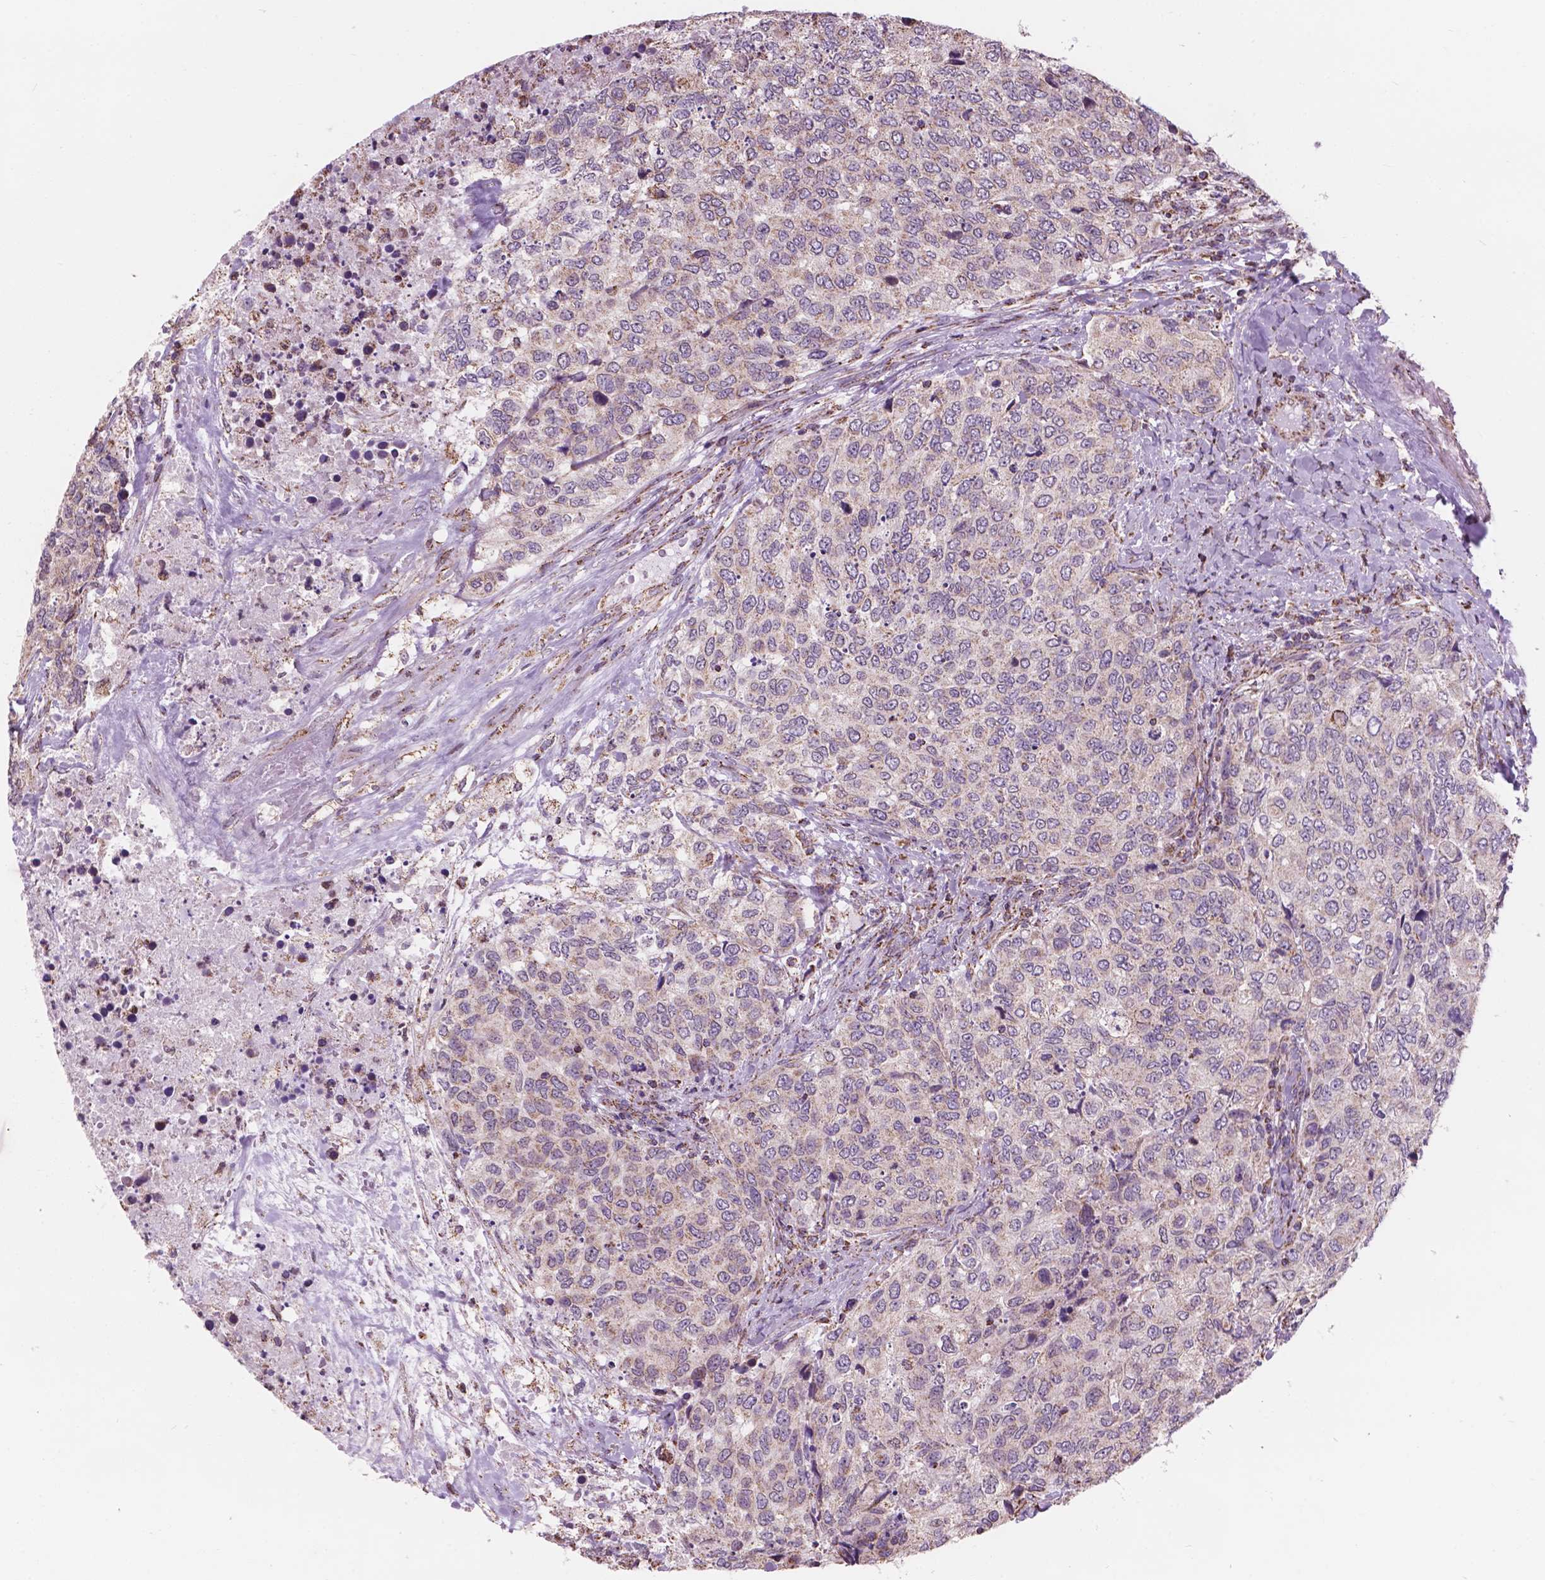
{"staining": {"intensity": "weak", "quantity": "25%-75%", "location": "cytoplasmic/membranous"}, "tissue": "urothelial cancer", "cell_type": "Tumor cells", "image_type": "cancer", "snomed": [{"axis": "morphology", "description": "Urothelial carcinoma, High grade"}, {"axis": "topography", "description": "Urinary bladder"}], "caption": "Weak cytoplasmic/membranous positivity for a protein is present in approximately 25%-75% of tumor cells of urothelial cancer using immunohistochemistry.", "gene": "SCOC", "patient": {"sex": "female", "age": 78}}